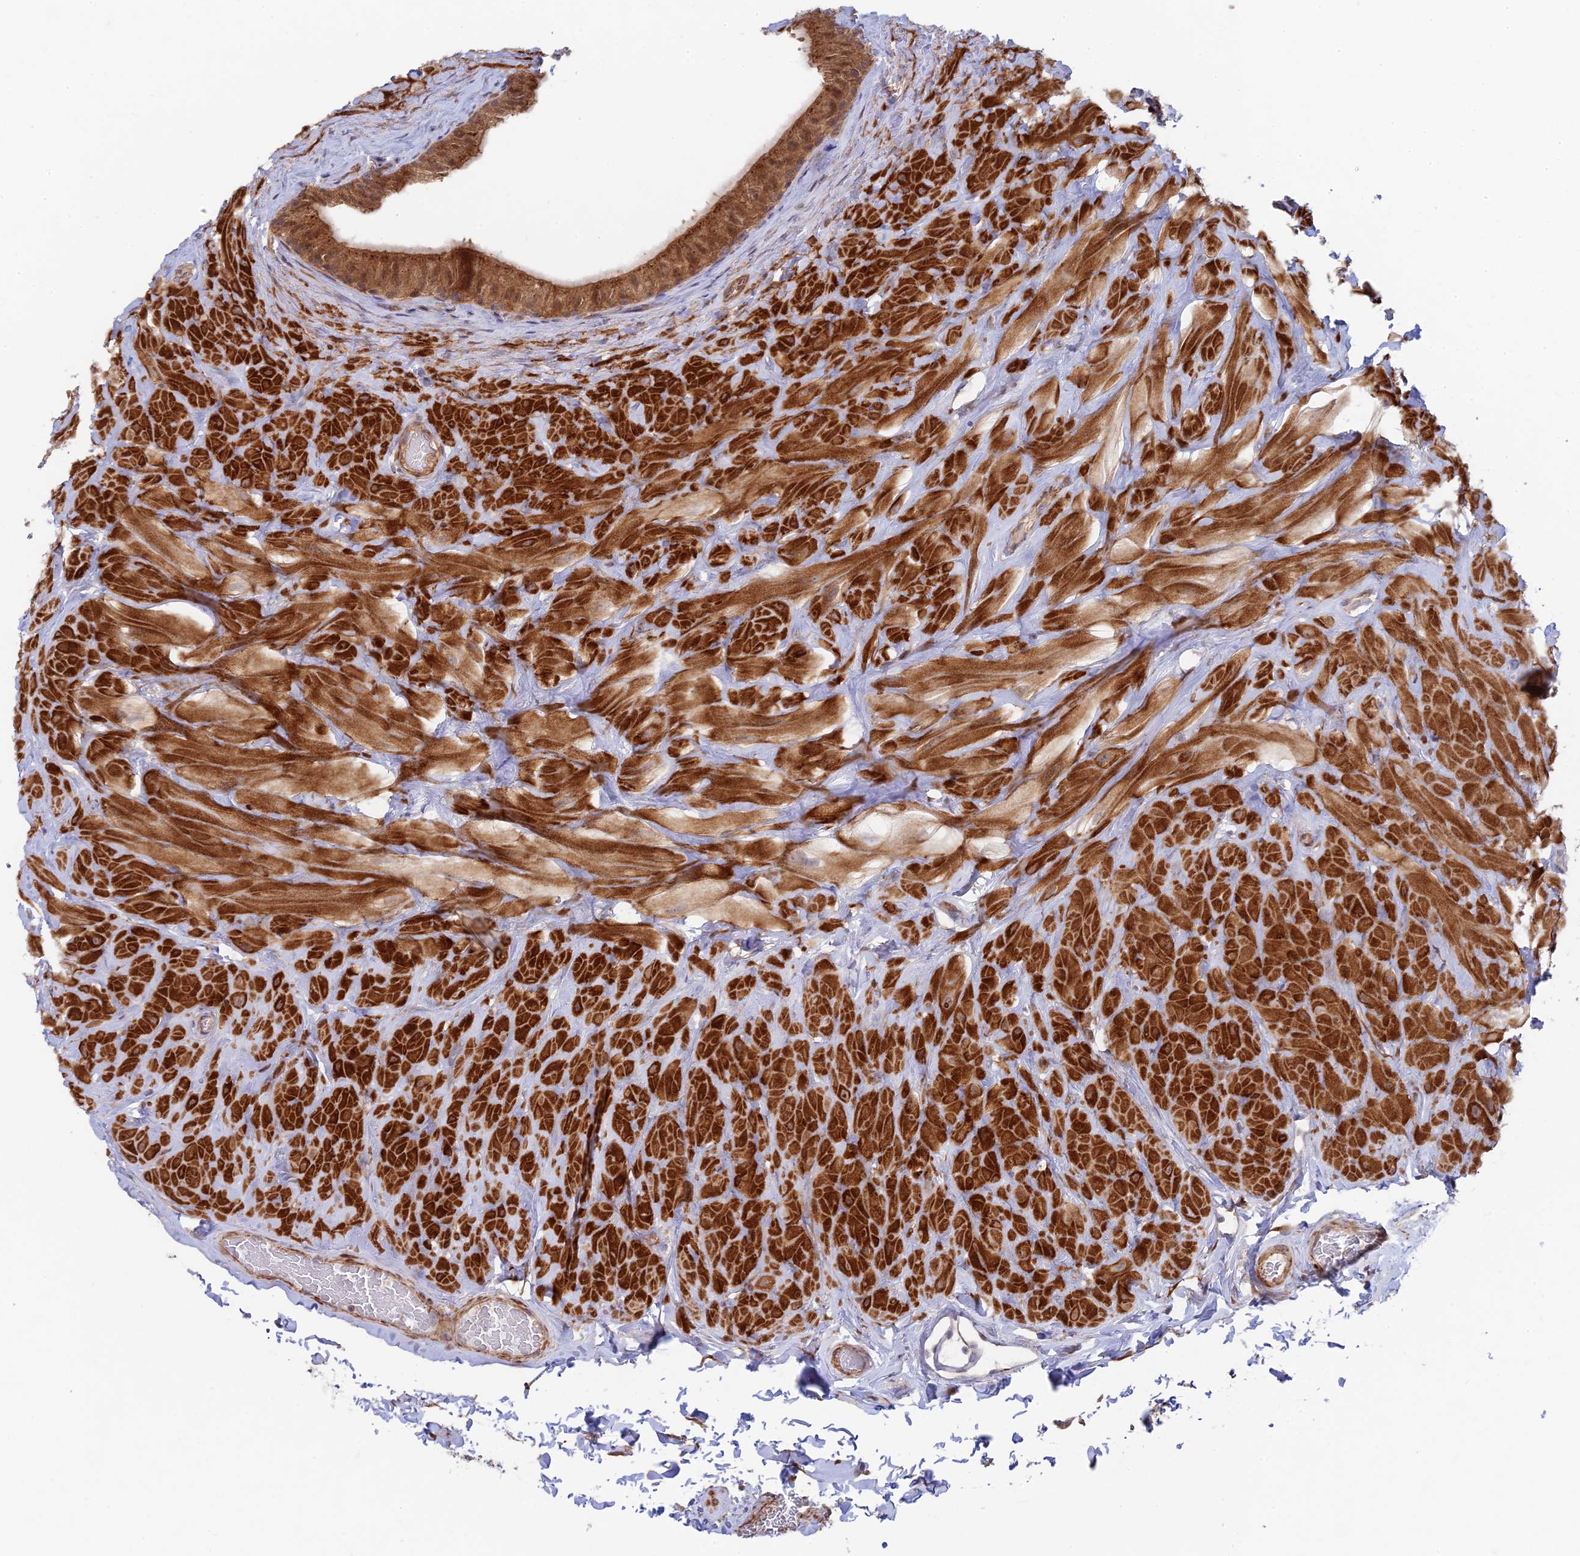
{"staining": {"intensity": "moderate", "quantity": ">75%", "location": "cytoplasmic/membranous"}, "tissue": "epididymis", "cell_type": "Glandular cells", "image_type": "normal", "snomed": [{"axis": "morphology", "description": "Normal tissue, NOS"}, {"axis": "topography", "description": "Soft tissue"}, {"axis": "topography", "description": "Vascular tissue"}, {"axis": "topography", "description": "Epididymis"}], "caption": "Protein analysis of unremarkable epididymis displays moderate cytoplasmic/membranous staining in about >75% of glandular cells. (IHC, brightfield microscopy, high magnification).", "gene": "INCA1", "patient": {"sex": "male", "age": 49}}